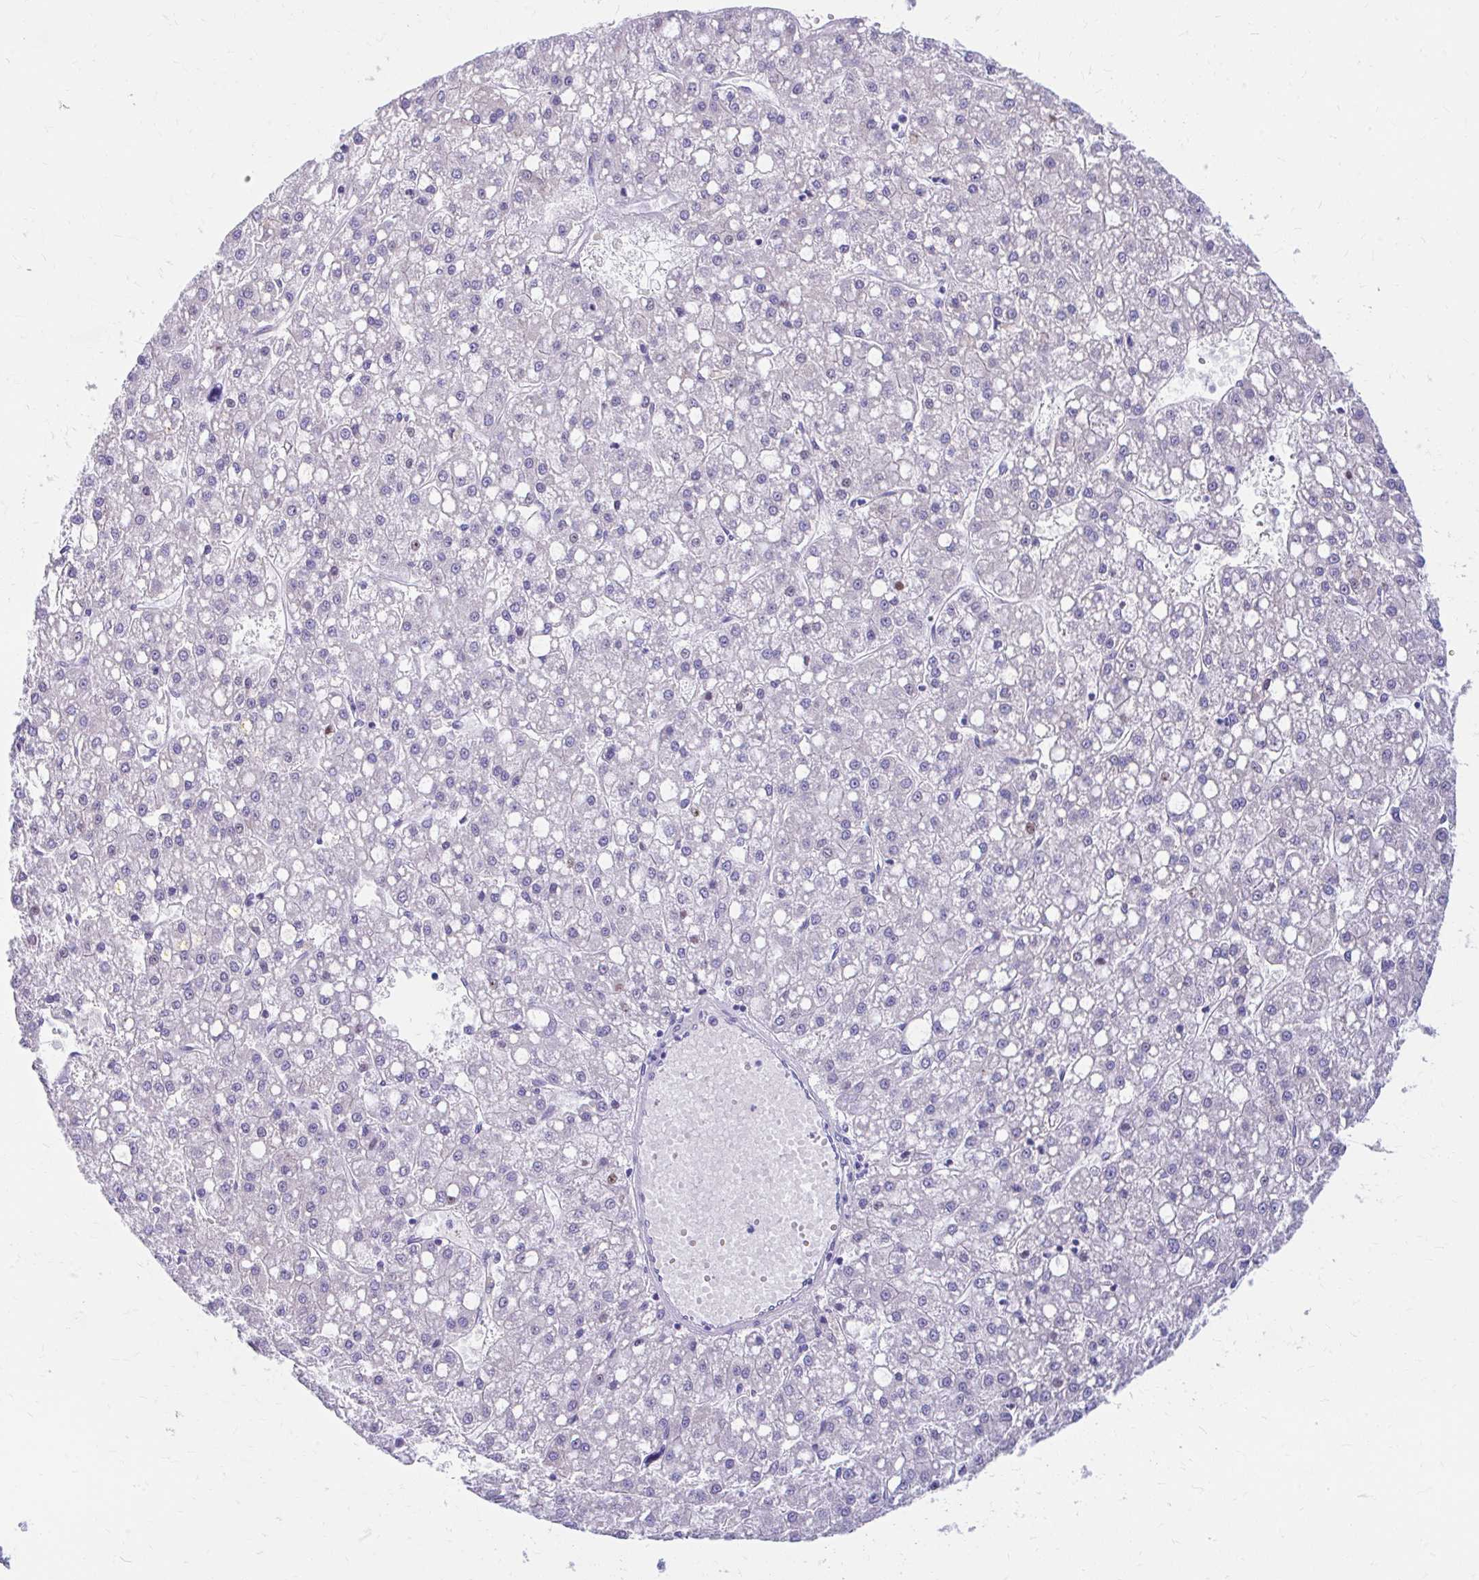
{"staining": {"intensity": "negative", "quantity": "none", "location": "none"}, "tissue": "liver cancer", "cell_type": "Tumor cells", "image_type": "cancer", "snomed": [{"axis": "morphology", "description": "Carcinoma, Hepatocellular, NOS"}, {"axis": "topography", "description": "Liver"}], "caption": "IHC histopathology image of neoplastic tissue: hepatocellular carcinoma (liver) stained with DAB (3,3'-diaminobenzidine) displays no significant protein expression in tumor cells.", "gene": "FTSJ3", "patient": {"sex": "male", "age": 67}}